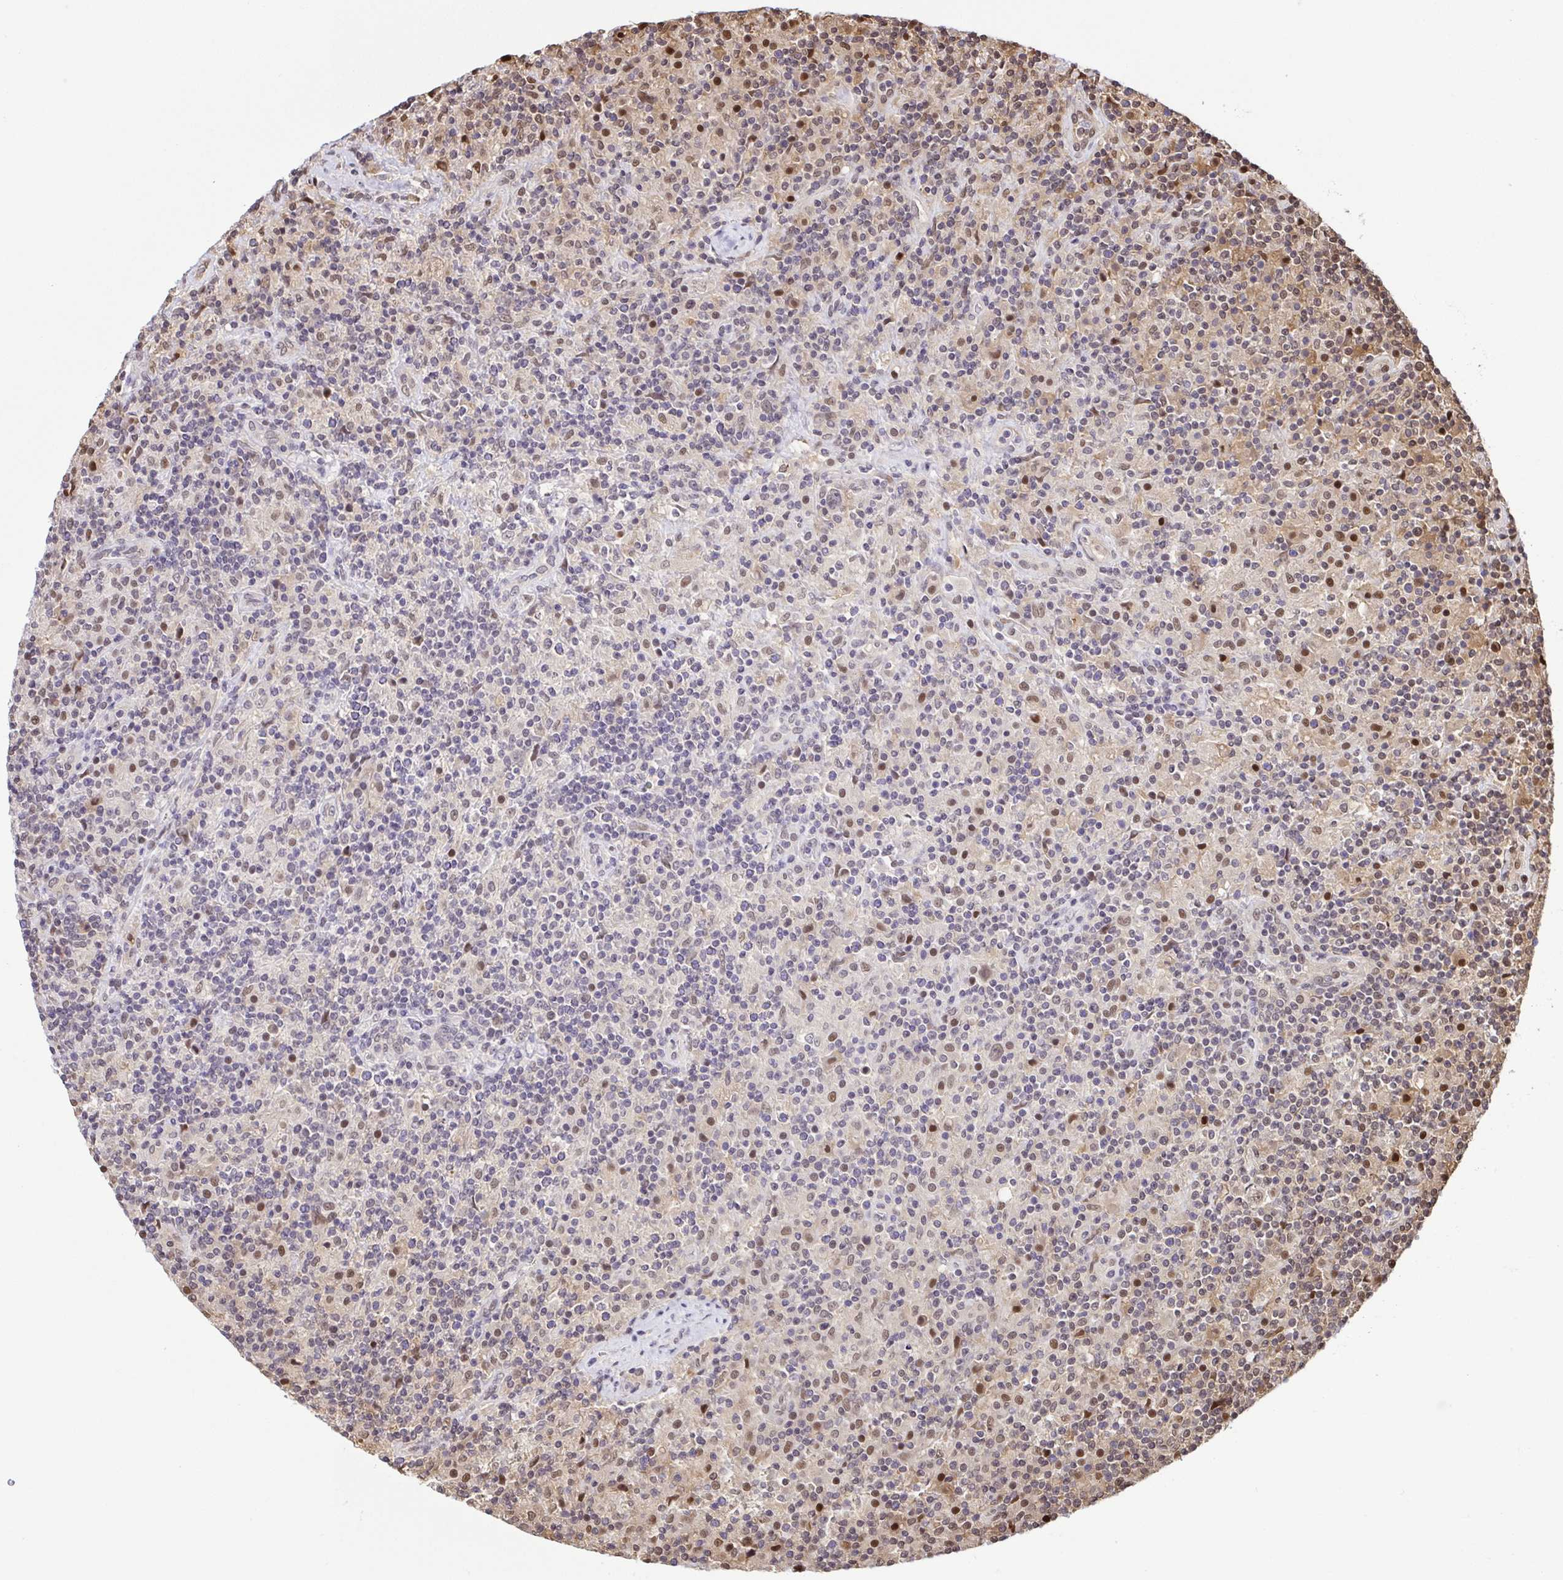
{"staining": {"intensity": "weak", "quantity": ">75%", "location": "nuclear"}, "tissue": "lymphoma", "cell_type": "Tumor cells", "image_type": "cancer", "snomed": [{"axis": "morphology", "description": "Hodgkin's disease, NOS"}, {"axis": "topography", "description": "Lymph node"}], "caption": "Hodgkin's disease tissue displays weak nuclear expression in approximately >75% of tumor cells, visualized by immunohistochemistry.", "gene": "PSMB9", "patient": {"sex": "male", "age": 70}}